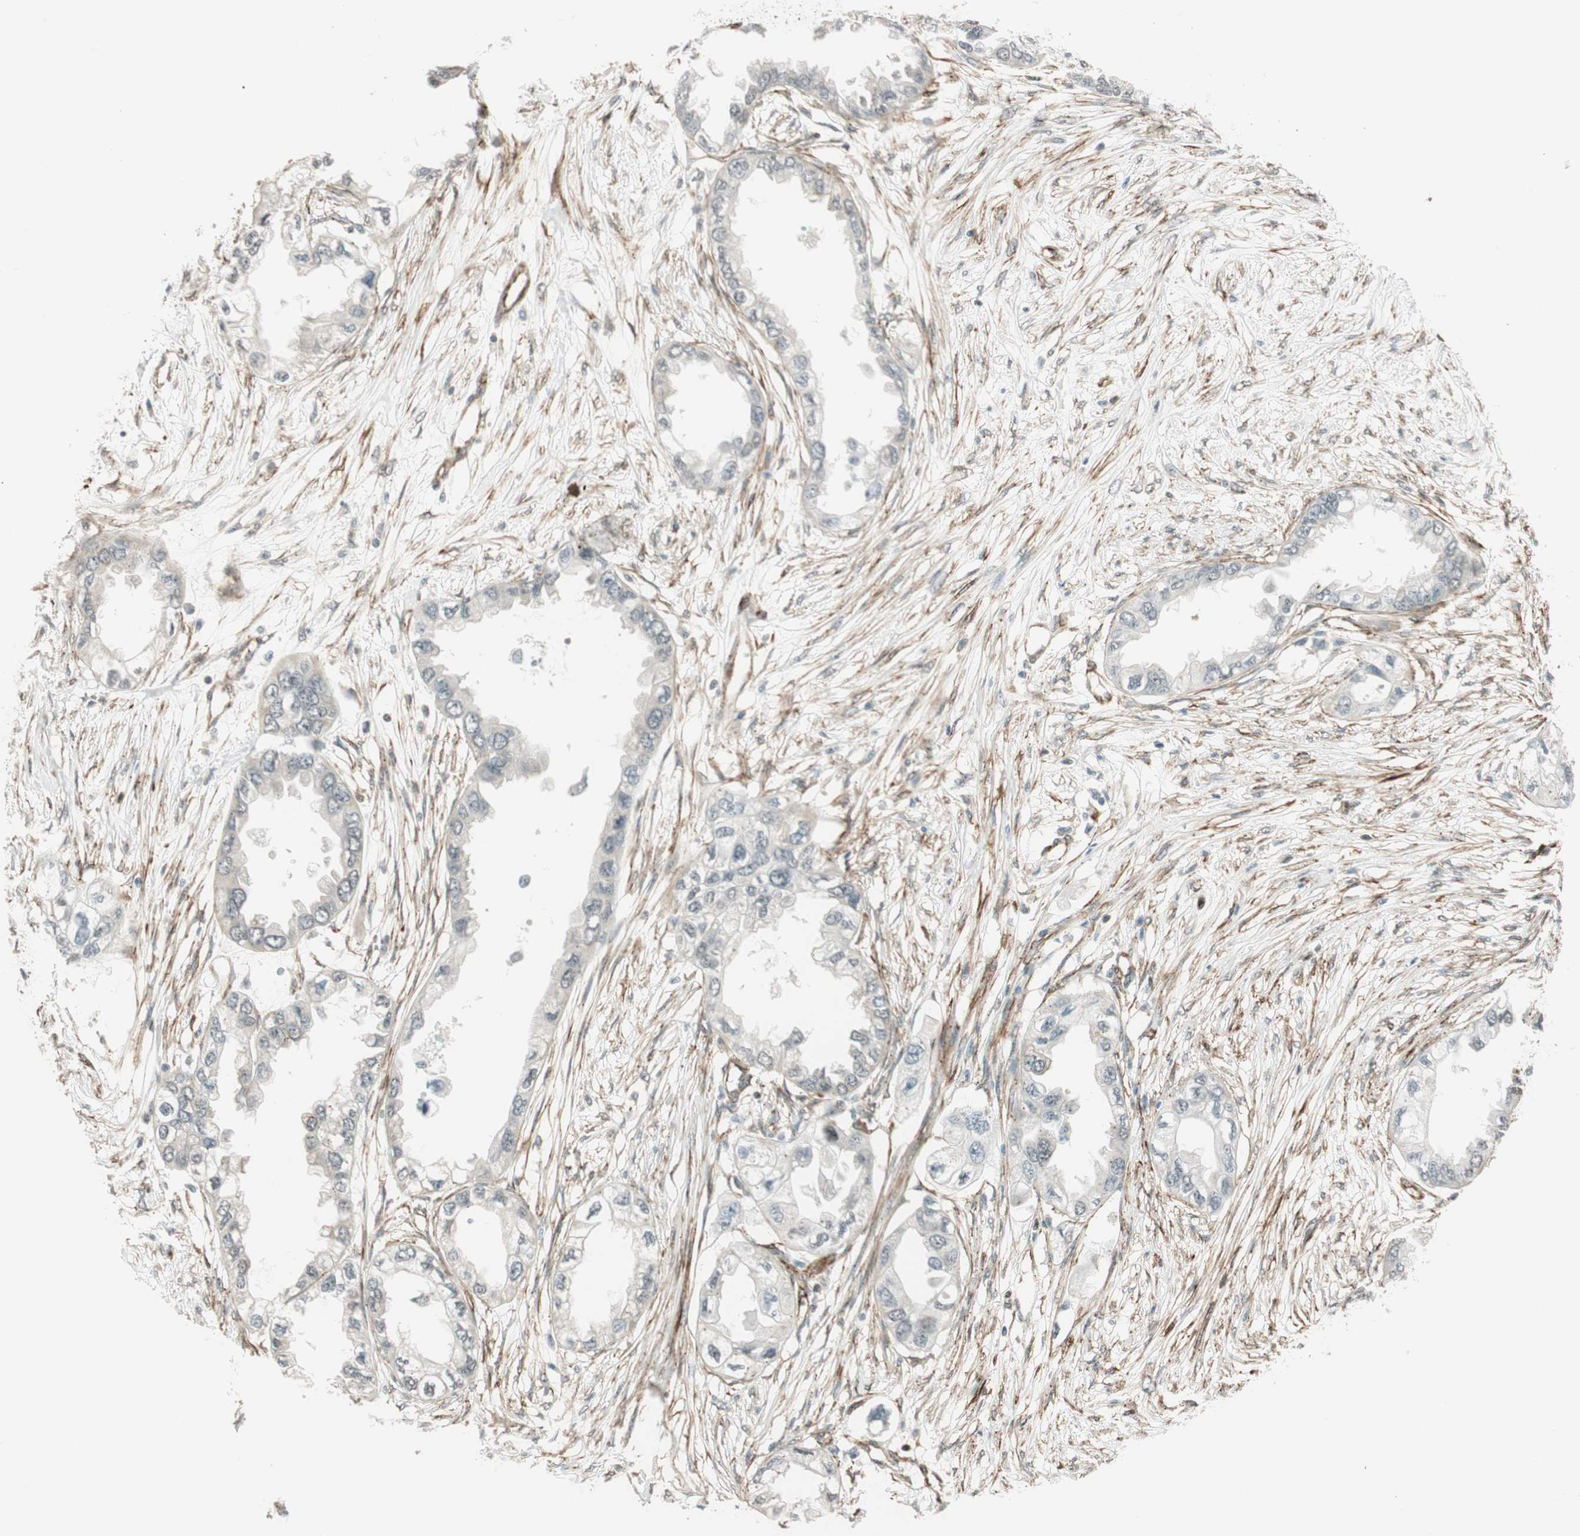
{"staining": {"intensity": "negative", "quantity": "none", "location": "none"}, "tissue": "endometrial cancer", "cell_type": "Tumor cells", "image_type": "cancer", "snomed": [{"axis": "morphology", "description": "Adenocarcinoma, NOS"}, {"axis": "topography", "description": "Endometrium"}], "caption": "This is an IHC photomicrograph of human adenocarcinoma (endometrial). There is no positivity in tumor cells.", "gene": "CDK19", "patient": {"sex": "female", "age": 67}}